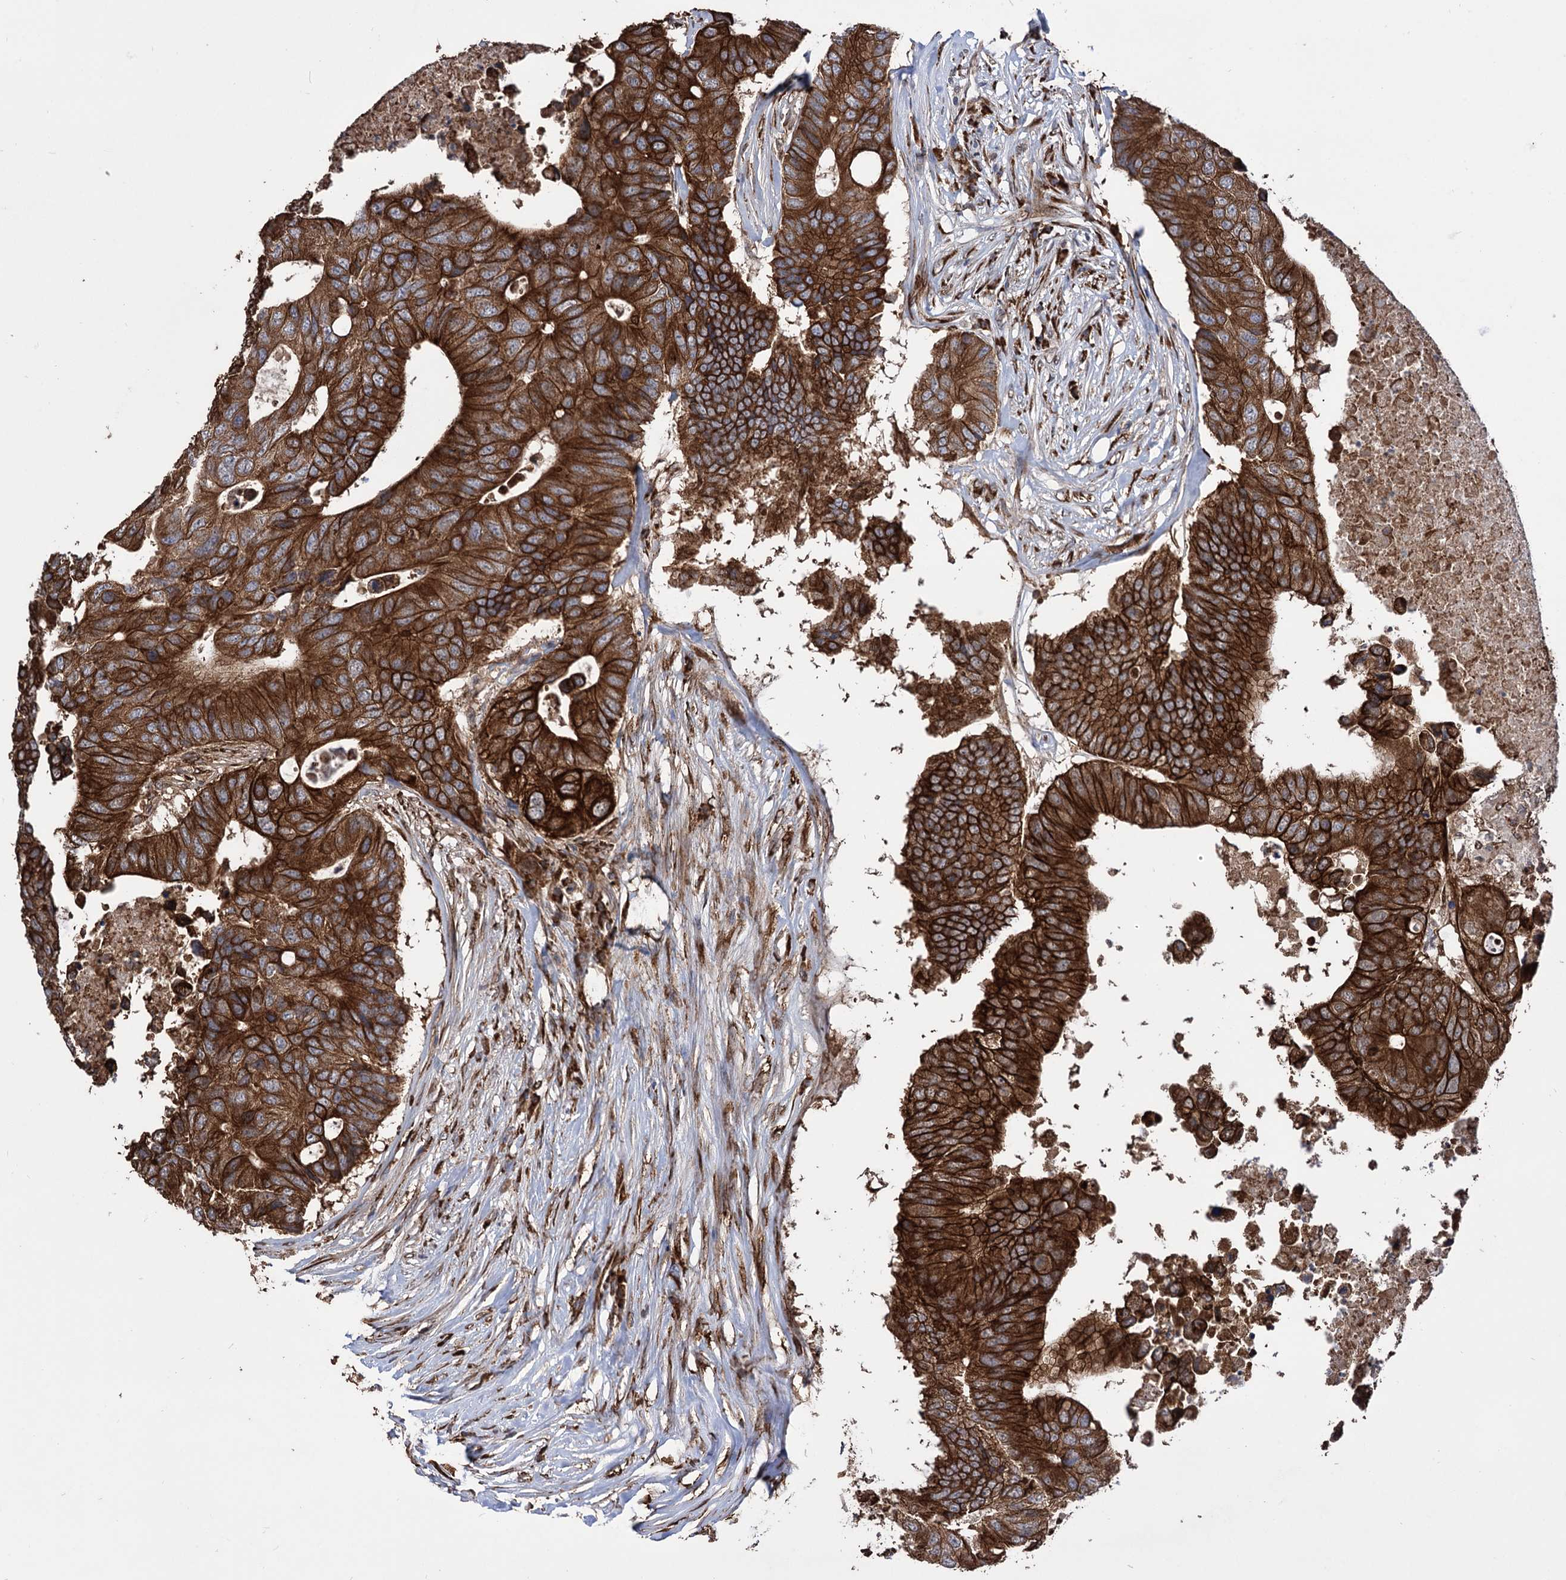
{"staining": {"intensity": "strong", "quantity": ">75%", "location": "cytoplasmic/membranous"}, "tissue": "colorectal cancer", "cell_type": "Tumor cells", "image_type": "cancer", "snomed": [{"axis": "morphology", "description": "Adenocarcinoma, NOS"}, {"axis": "topography", "description": "Colon"}], "caption": "An IHC micrograph of tumor tissue is shown. Protein staining in brown highlights strong cytoplasmic/membranous positivity in colorectal cancer within tumor cells.", "gene": "CDAN1", "patient": {"sex": "male", "age": 71}}